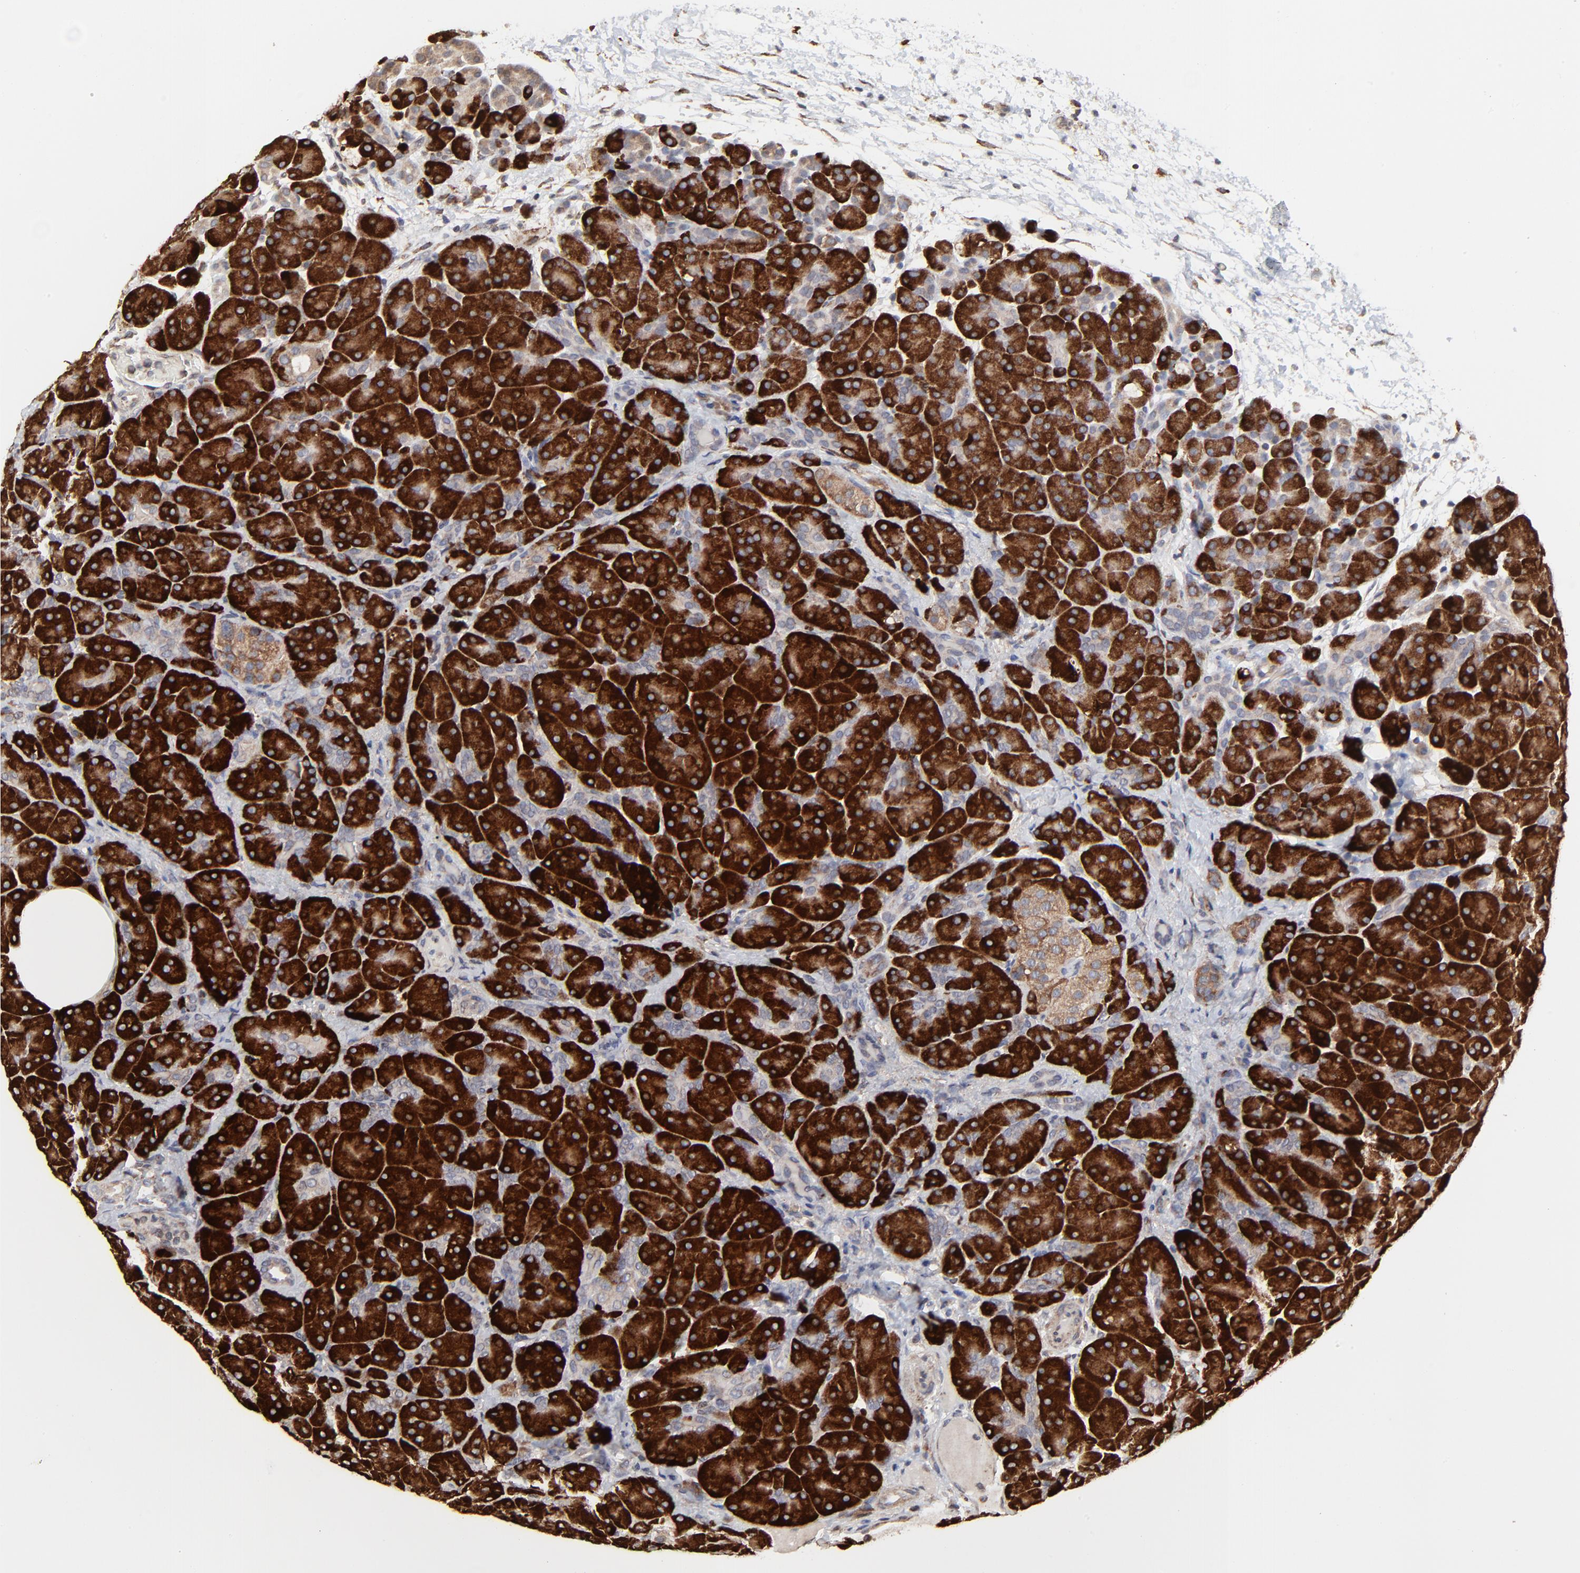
{"staining": {"intensity": "strong", "quantity": ">75%", "location": "cytoplasmic/membranous"}, "tissue": "pancreas", "cell_type": "Exocrine glandular cells", "image_type": "normal", "snomed": [{"axis": "morphology", "description": "Normal tissue, NOS"}, {"axis": "topography", "description": "Pancreas"}], "caption": "Pancreas stained with a brown dye shows strong cytoplasmic/membranous positive staining in about >75% of exocrine glandular cells.", "gene": "ELP2", "patient": {"sex": "male", "age": 66}}